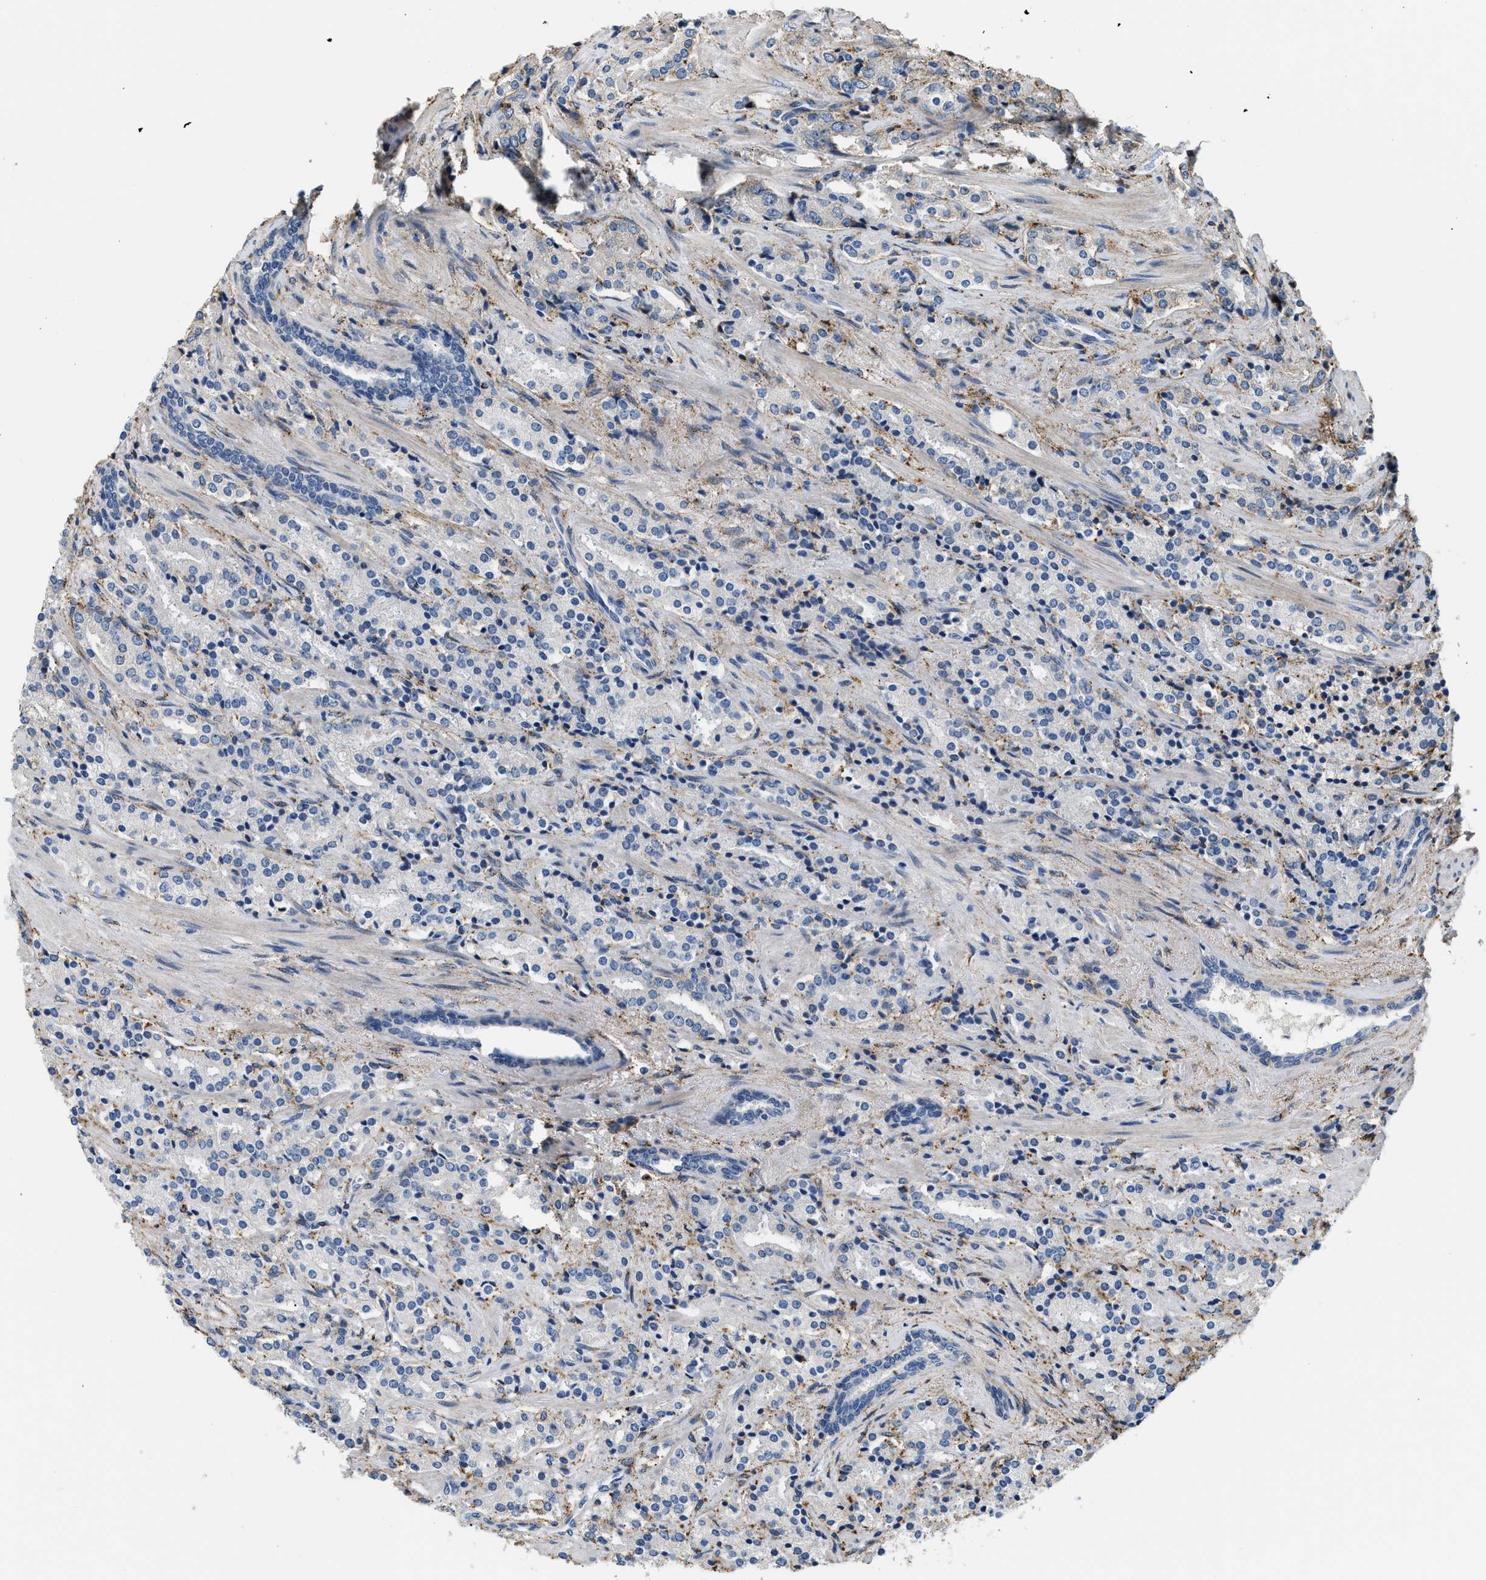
{"staining": {"intensity": "negative", "quantity": "none", "location": "none"}, "tissue": "prostate cancer", "cell_type": "Tumor cells", "image_type": "cancer", "snomed": [{"axis": "morphology", "description": "Adenocarcinoma, High grade"}, {"axis": "topography", "description": "Prostate"}], "caption": "Tumor cells show no significant protein positivity in prostate cancer (adenocarcinoma (high-grade)).", "gene": "LRP1", "patient": {"sex": "male", "age": 71}}